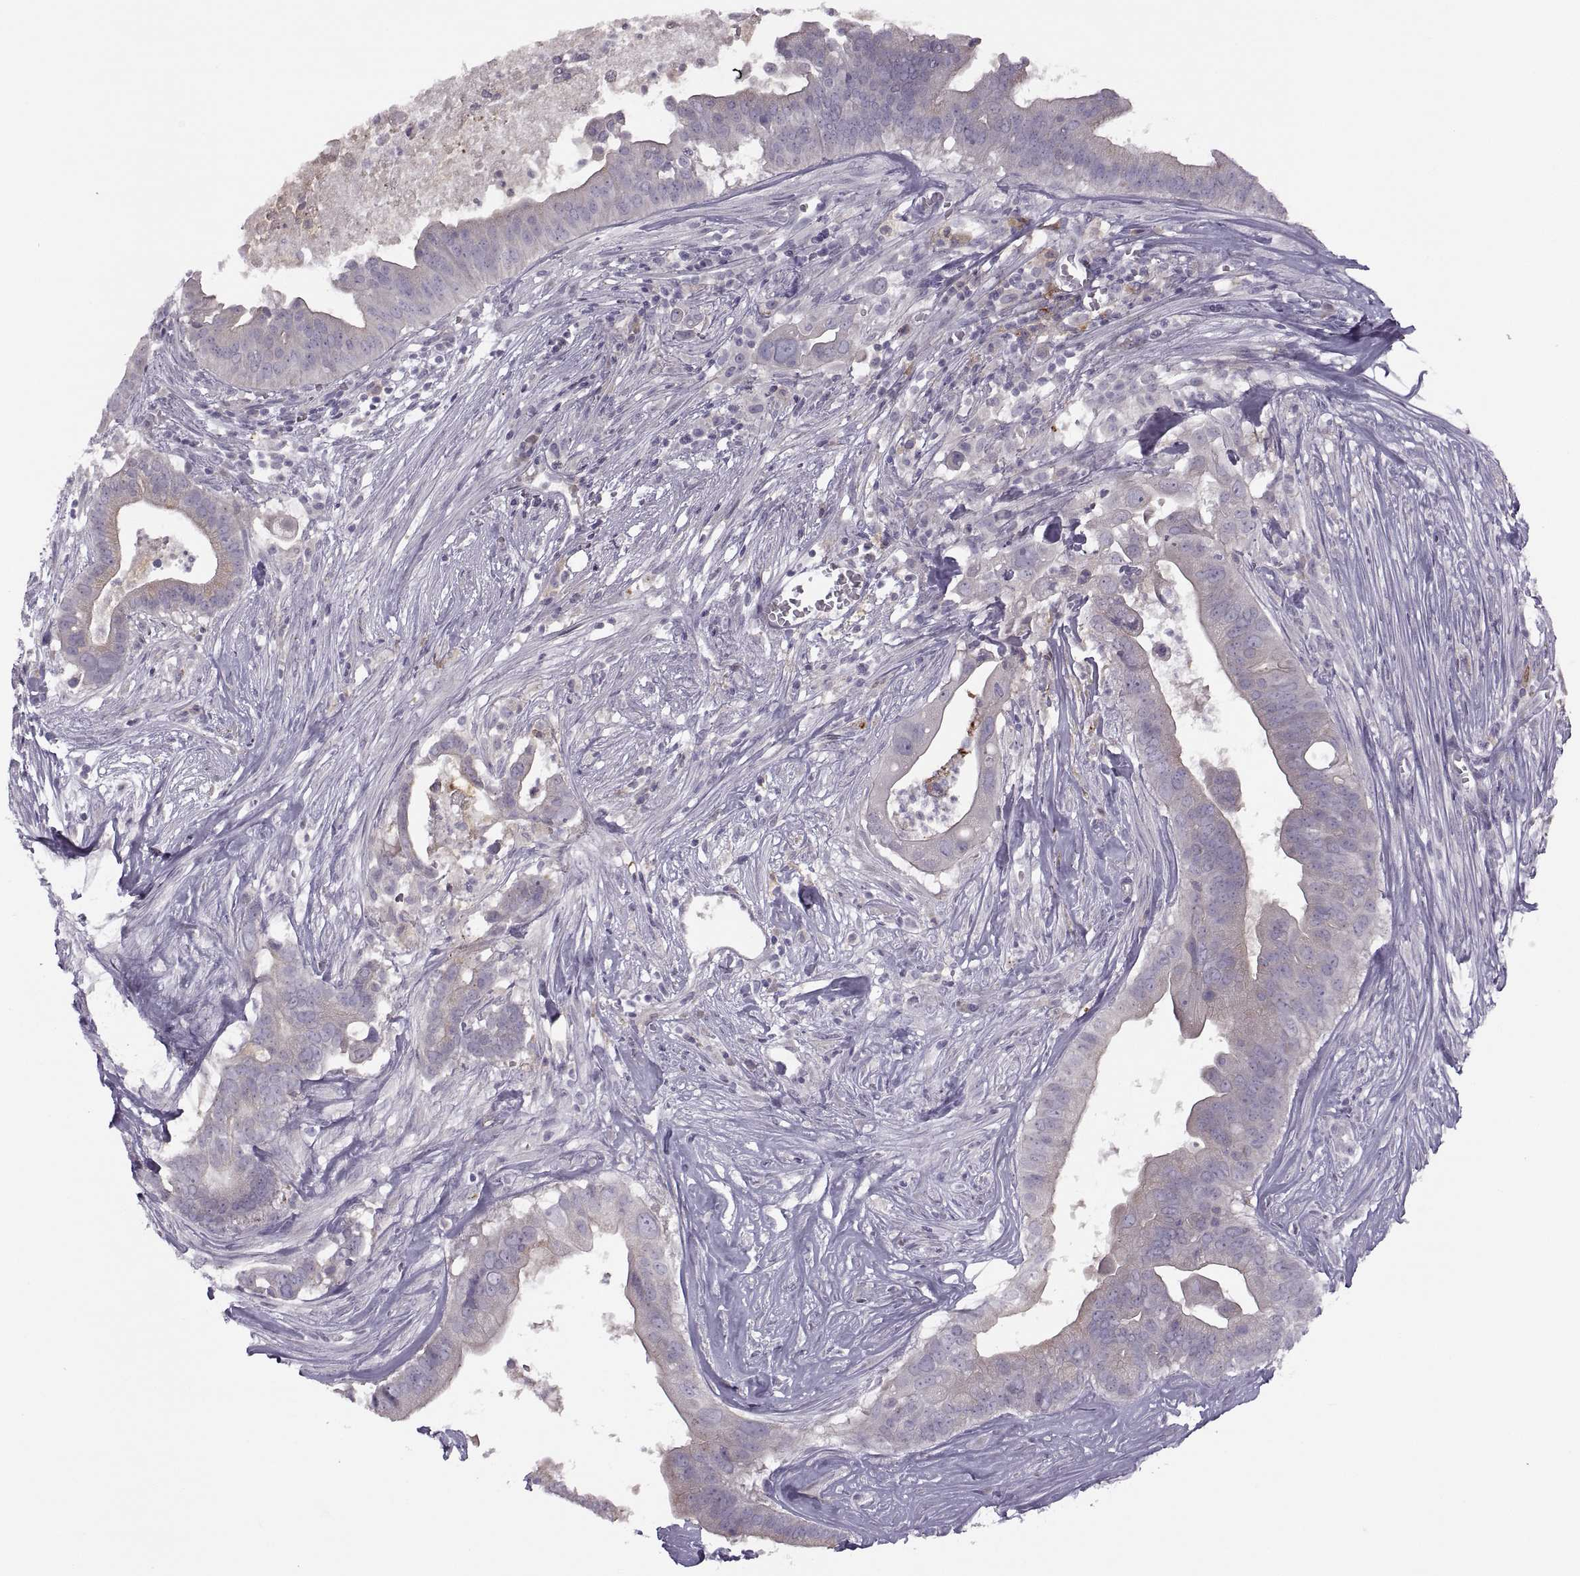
{"staining": {"intensity": "weak", "quantity": "25%-75%", "location": "cytoplasmic/membranous"}, "tissue": "pancreatic cancer", "cell_type": "Tumor cells", "image_type": "cancer", "snomed": [{"axis": "morphology", "description": "Adenocarcinoma, NOS"}, {"axis": "topography", "description": "Pancreas"}], "caption": "About 25%-75% of tumor cells in human pancreatic adenocarcinoma exhibit weak cytoplasmic/membranous protein staining as visualized by brown immunohistochemical staining.", "gene": "H2AP", "patient": {"sex": "male", "age": 61}}